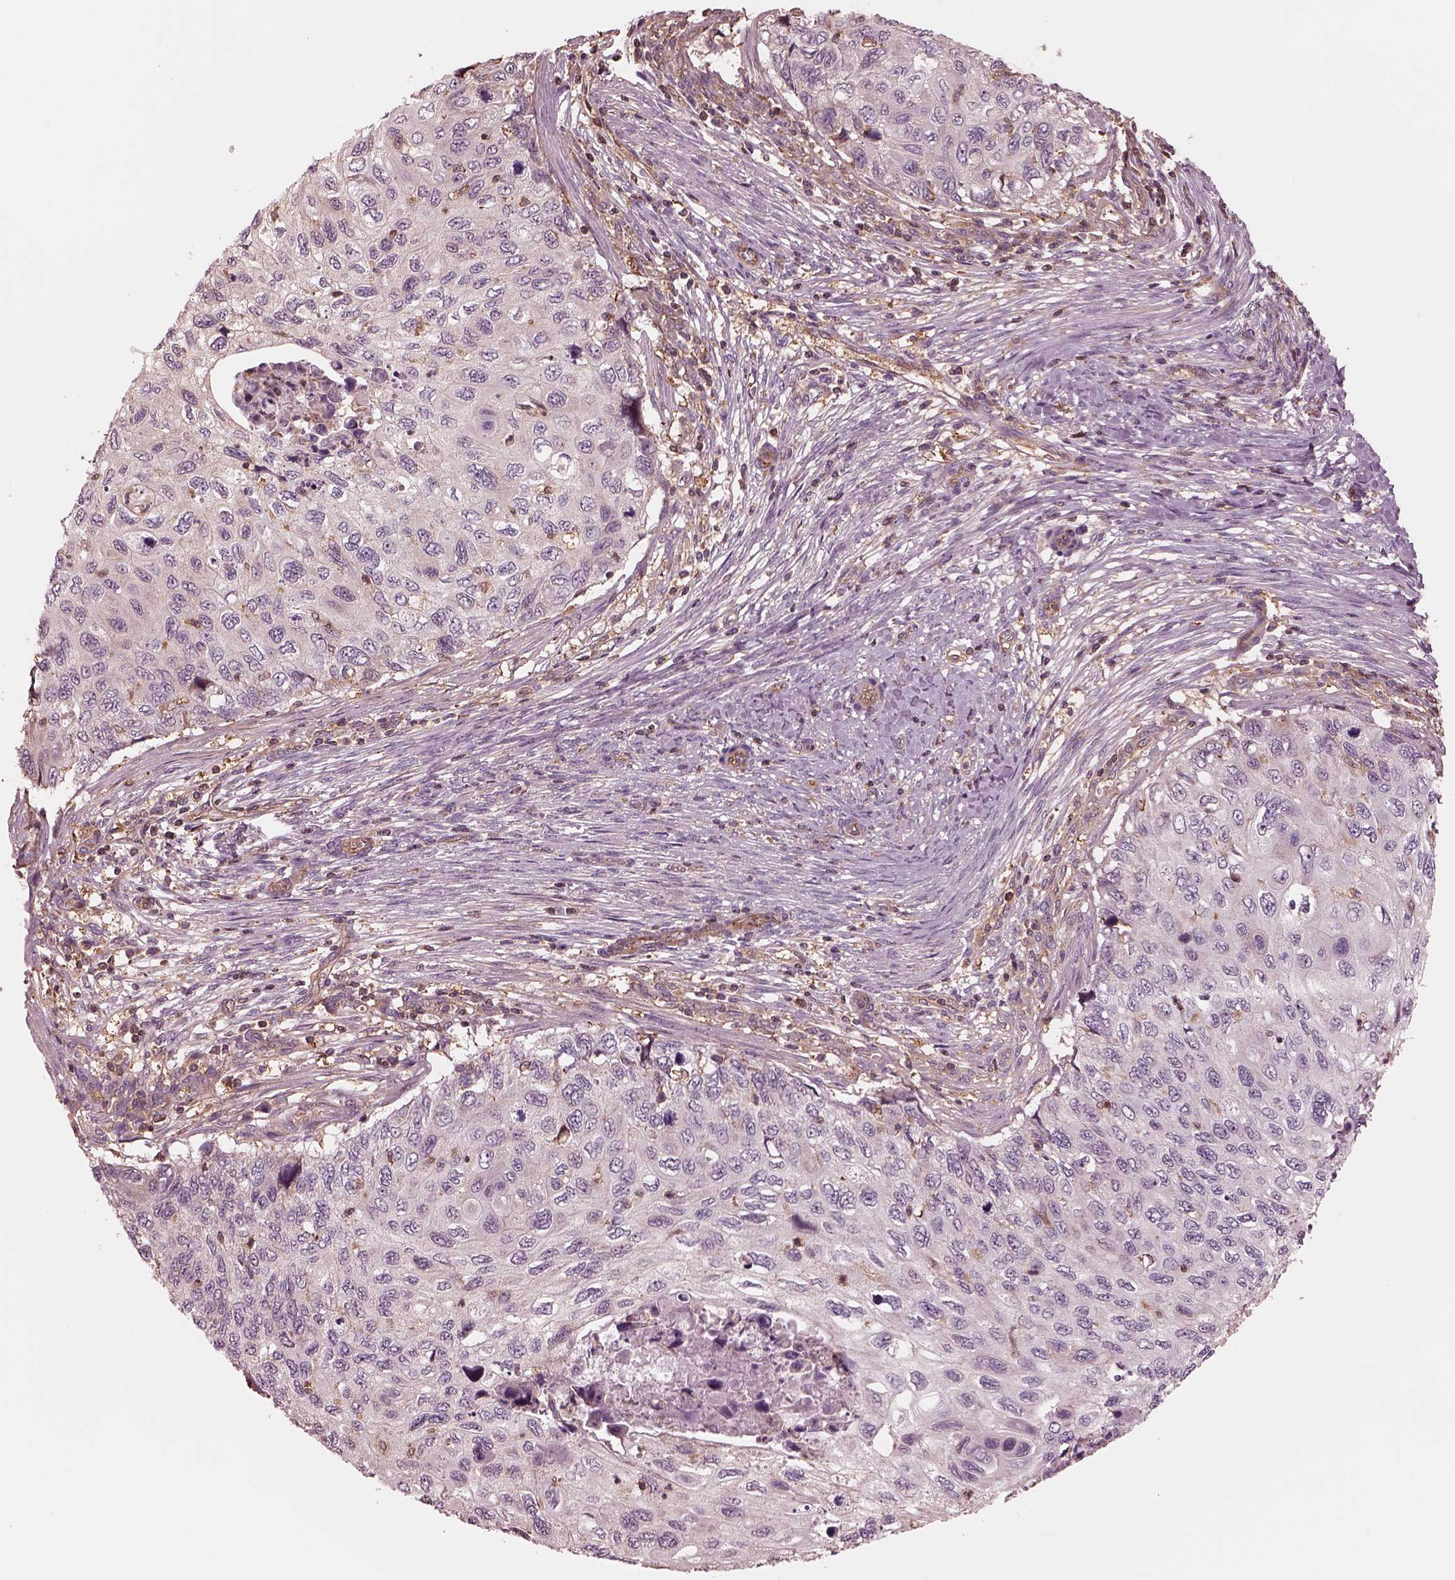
{"staining": {"intensity": "negative", "quantity": "none", "location": "none"}, "tissue": "cervical cancer", "cell_type": "Tumor cells", "image_type": "cancer", "snomed": [{"axis": "morphology", "description": "Squamous cell carcinoma, NOS"}, {"axis": "topography", "description": "Cervix"}], "caption": "The IHC histopathology image has no significant positivity in tumor cells of cervical cancer (squamous cell carcinoma) tissue.", "gene": "STK33", "patient": {"sex": "female", "age": 70}}